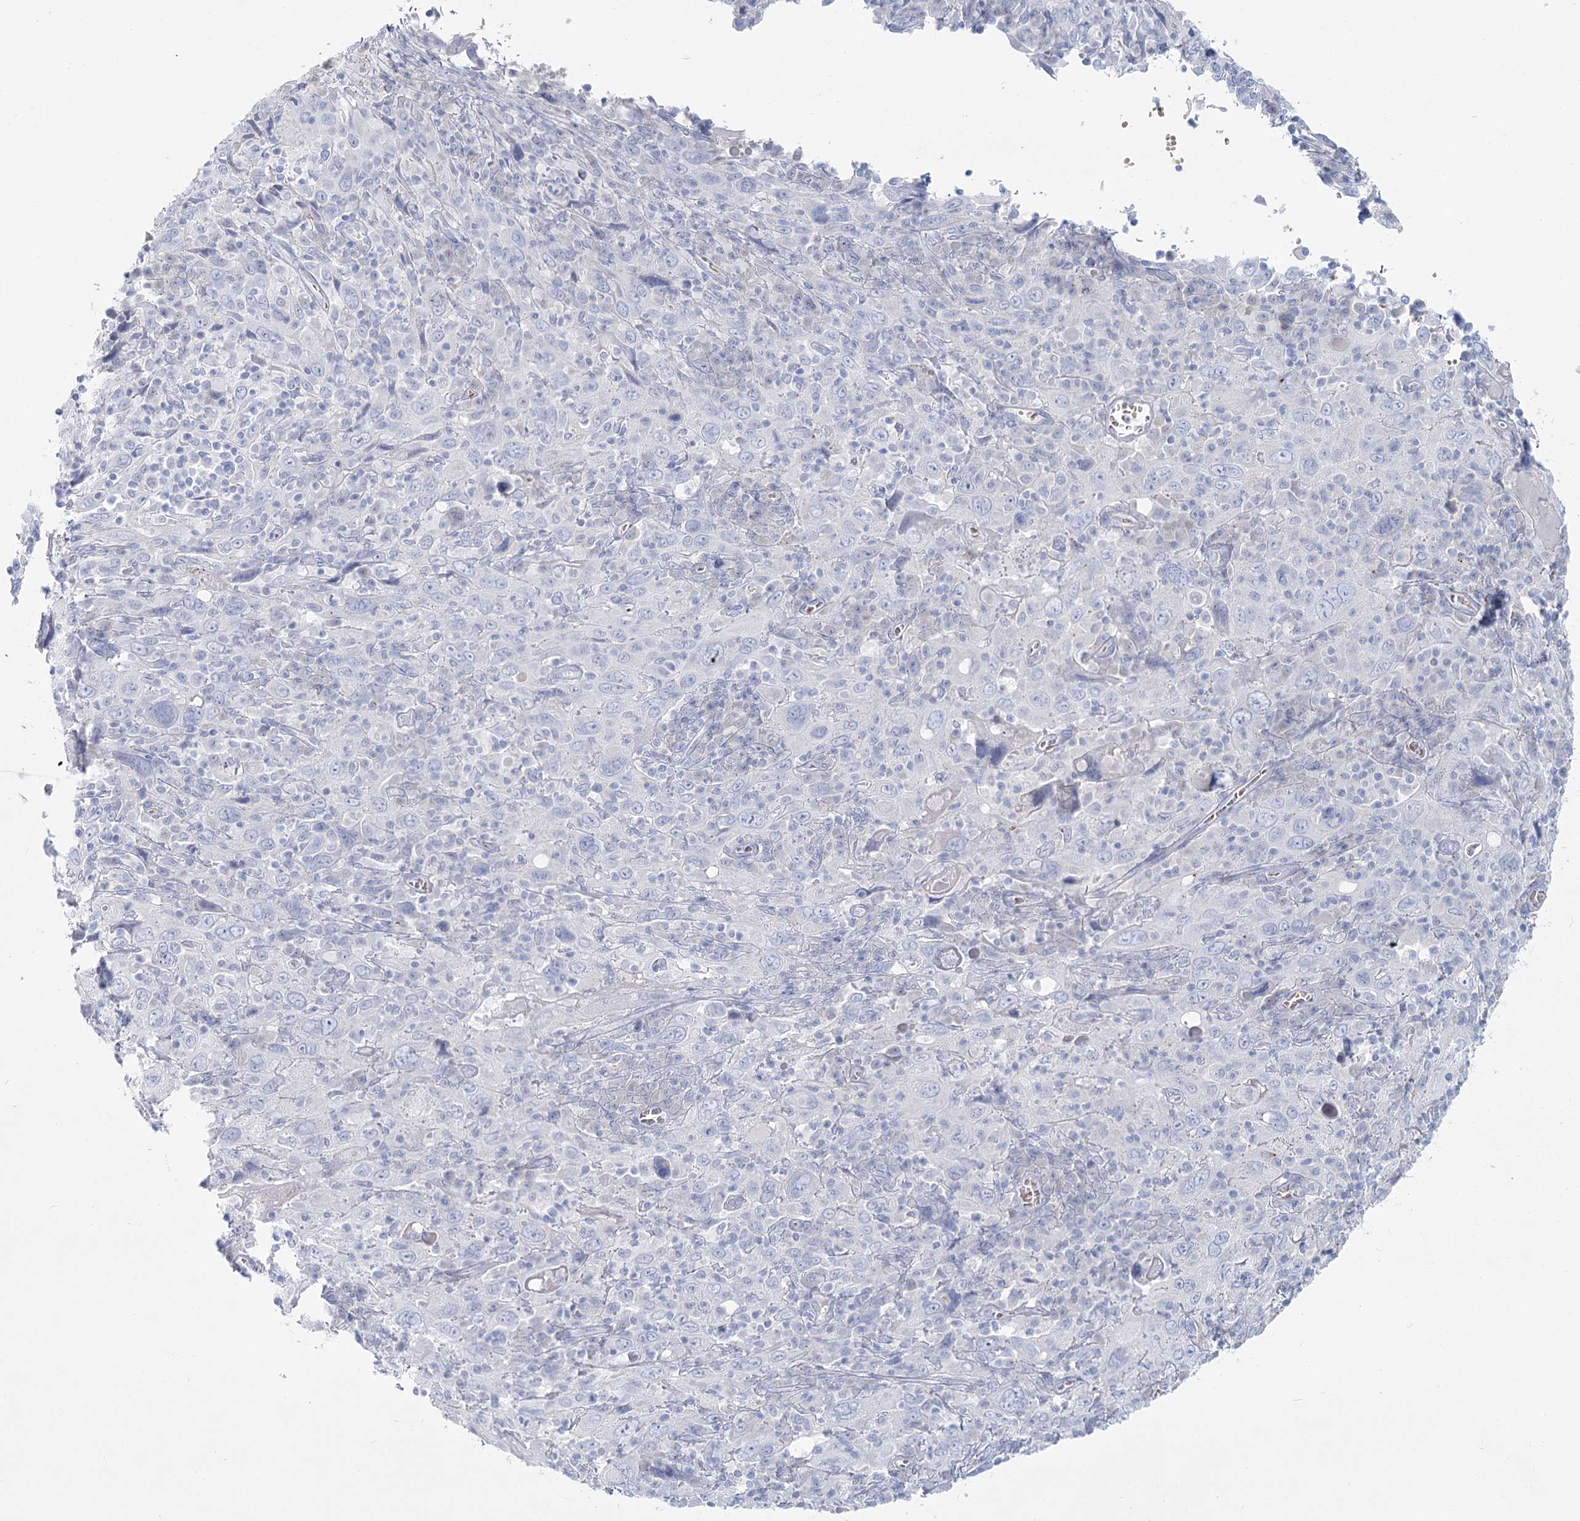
{"staining": {"intensity": "negative", "quantity": "none", "location": "none"}, "tissue": "cervical cancer", "cell_type": "Tumor cells", "image_type": "cancer", "snomed": [{"axis": "morphology", "description": "Squamous cell carcinoma, NOS"}, {"axis": "topography", "description": "Cervix"}], "caption": "This is an immunohistochemistry (IHC) histopathology image of cervical squamous cell carcinoma. There is no positivity in tumor cells.", "gene": "IFIT5", "patient": {"sex": "female", "age": 46}}